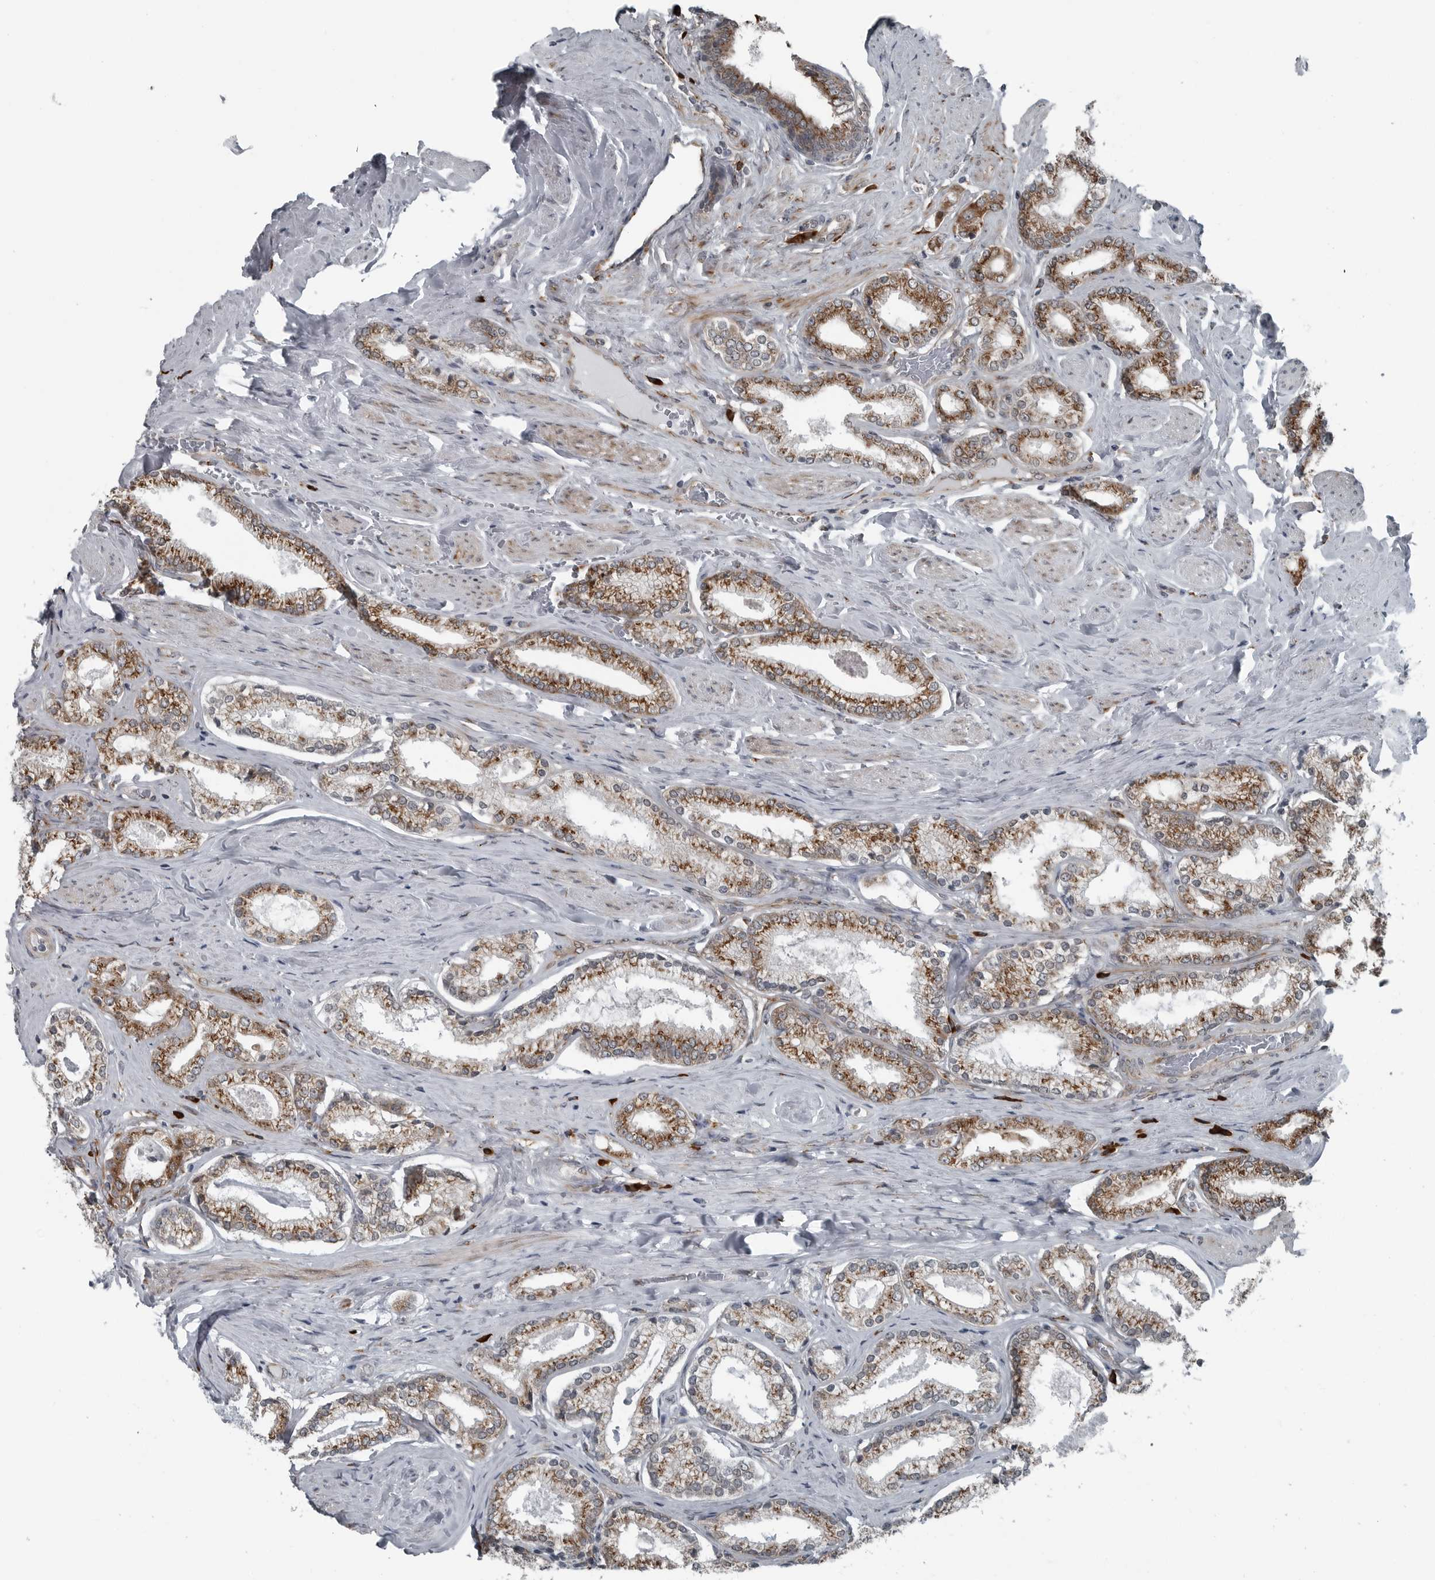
{"staining": {"intensity": "moderate", "quantity": ">75%", "location": "cytoplasmic/membranous"}, "tissue": "prostate cancer", "cell_type": "Tumor cells", "image_type": "cancer", "snomed": [{"axis": "morphology", "description": "Adenocarcinoma, Low grade"}, {"axis": "topography", "description": "Prostate"}], "caption": "Prostate low-grade adenocarcinoma stained with a brown dye displays moderate cytoplasmic/membranous positive expression in about >75% of tumor cells.", "gene": "CEP85", "patient": {"sex": "male", "age": 71}}